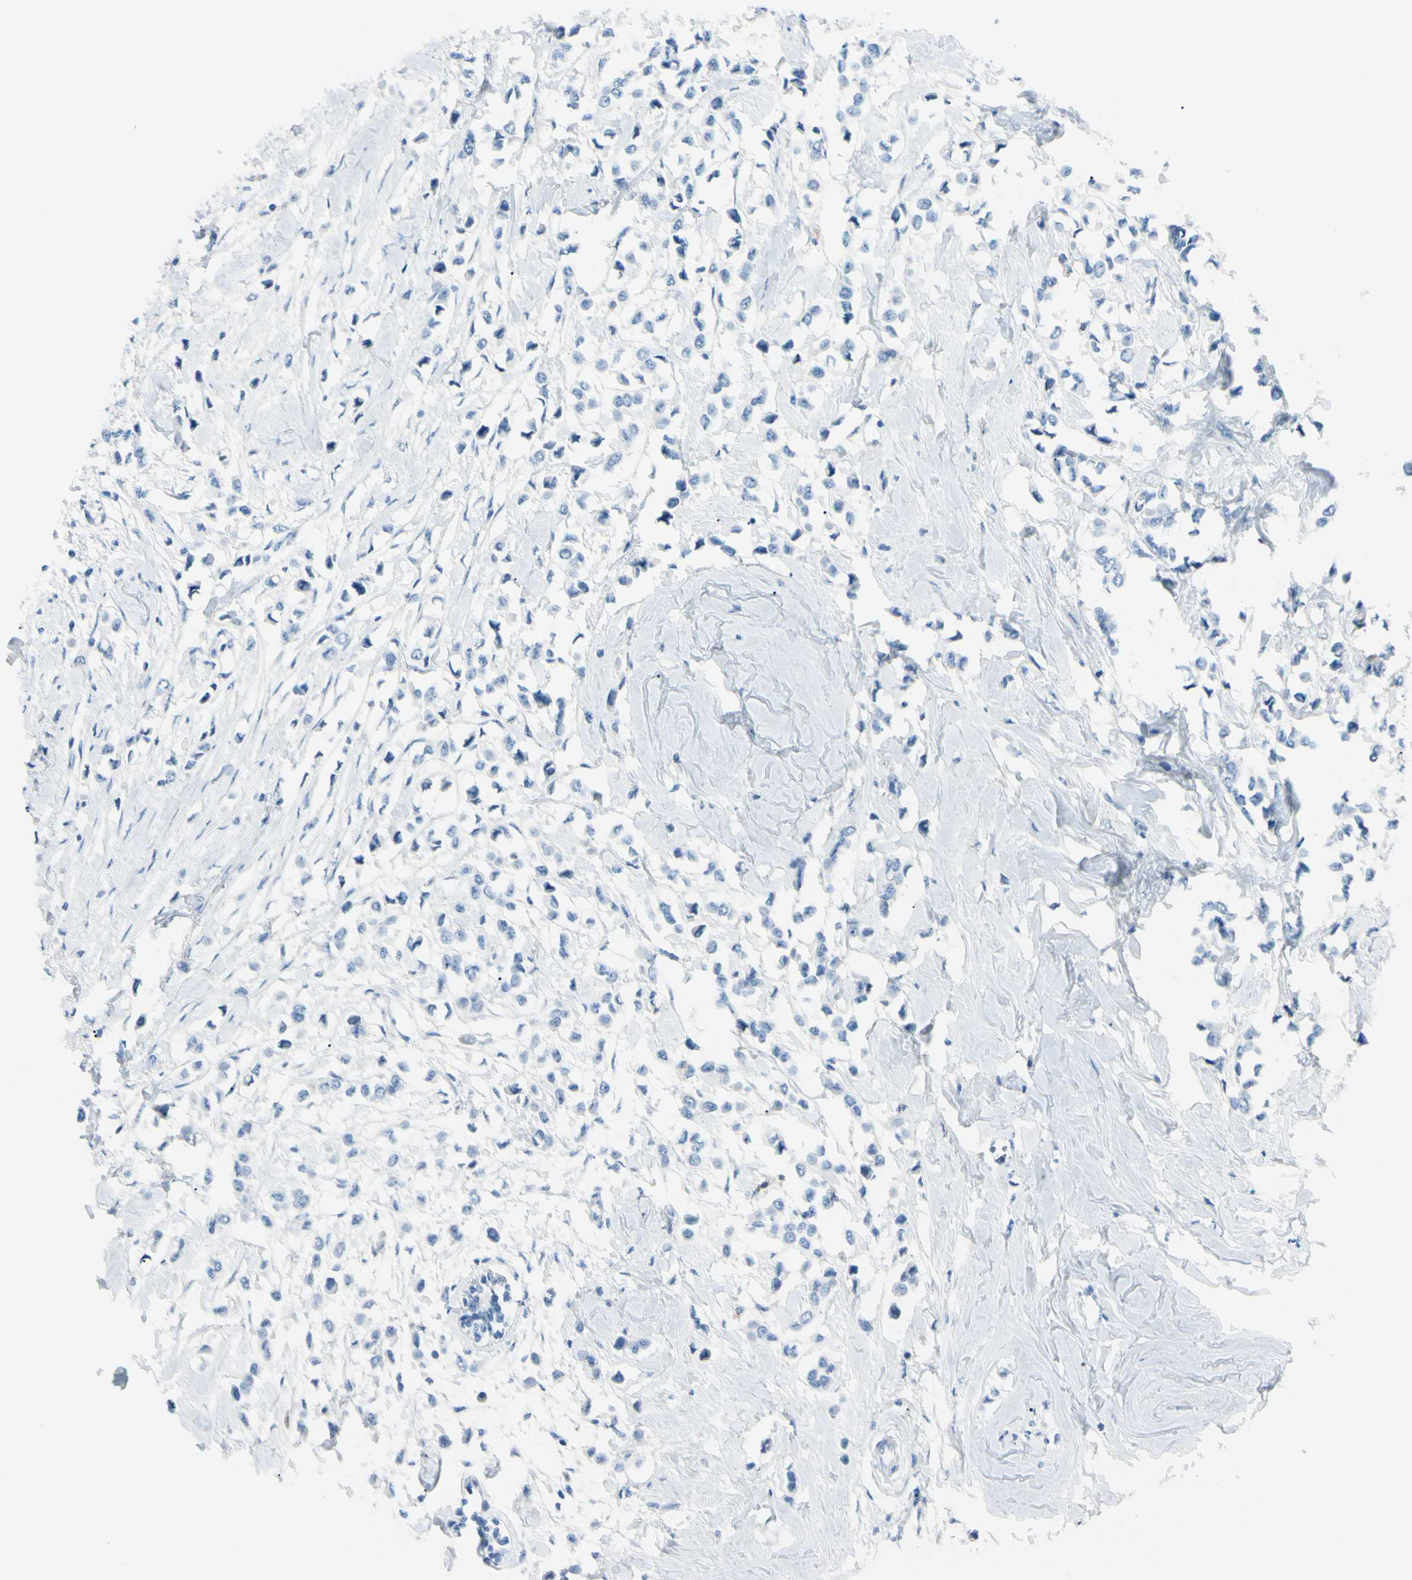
{"staining": {"intensity": "negative", "quantity": "none", "location": "none"}, "tissue": "breast cancer", "cell_type": "Tumor cells", "image_type": "cancer", "snomed": [{"axis": "morphology", "description": "Lobular carcinoma"}, {"axis": "topography", "description": "Breast"}], "caption": "High magnification brightfield microscopy of breast lobular carcinoma stained with DAB (brown) and counterstained with hematoxylin (blue): tumor cells show no significant expression.", "gene": "FOLH1", "patient": {"sex": "female", "age": 51}}